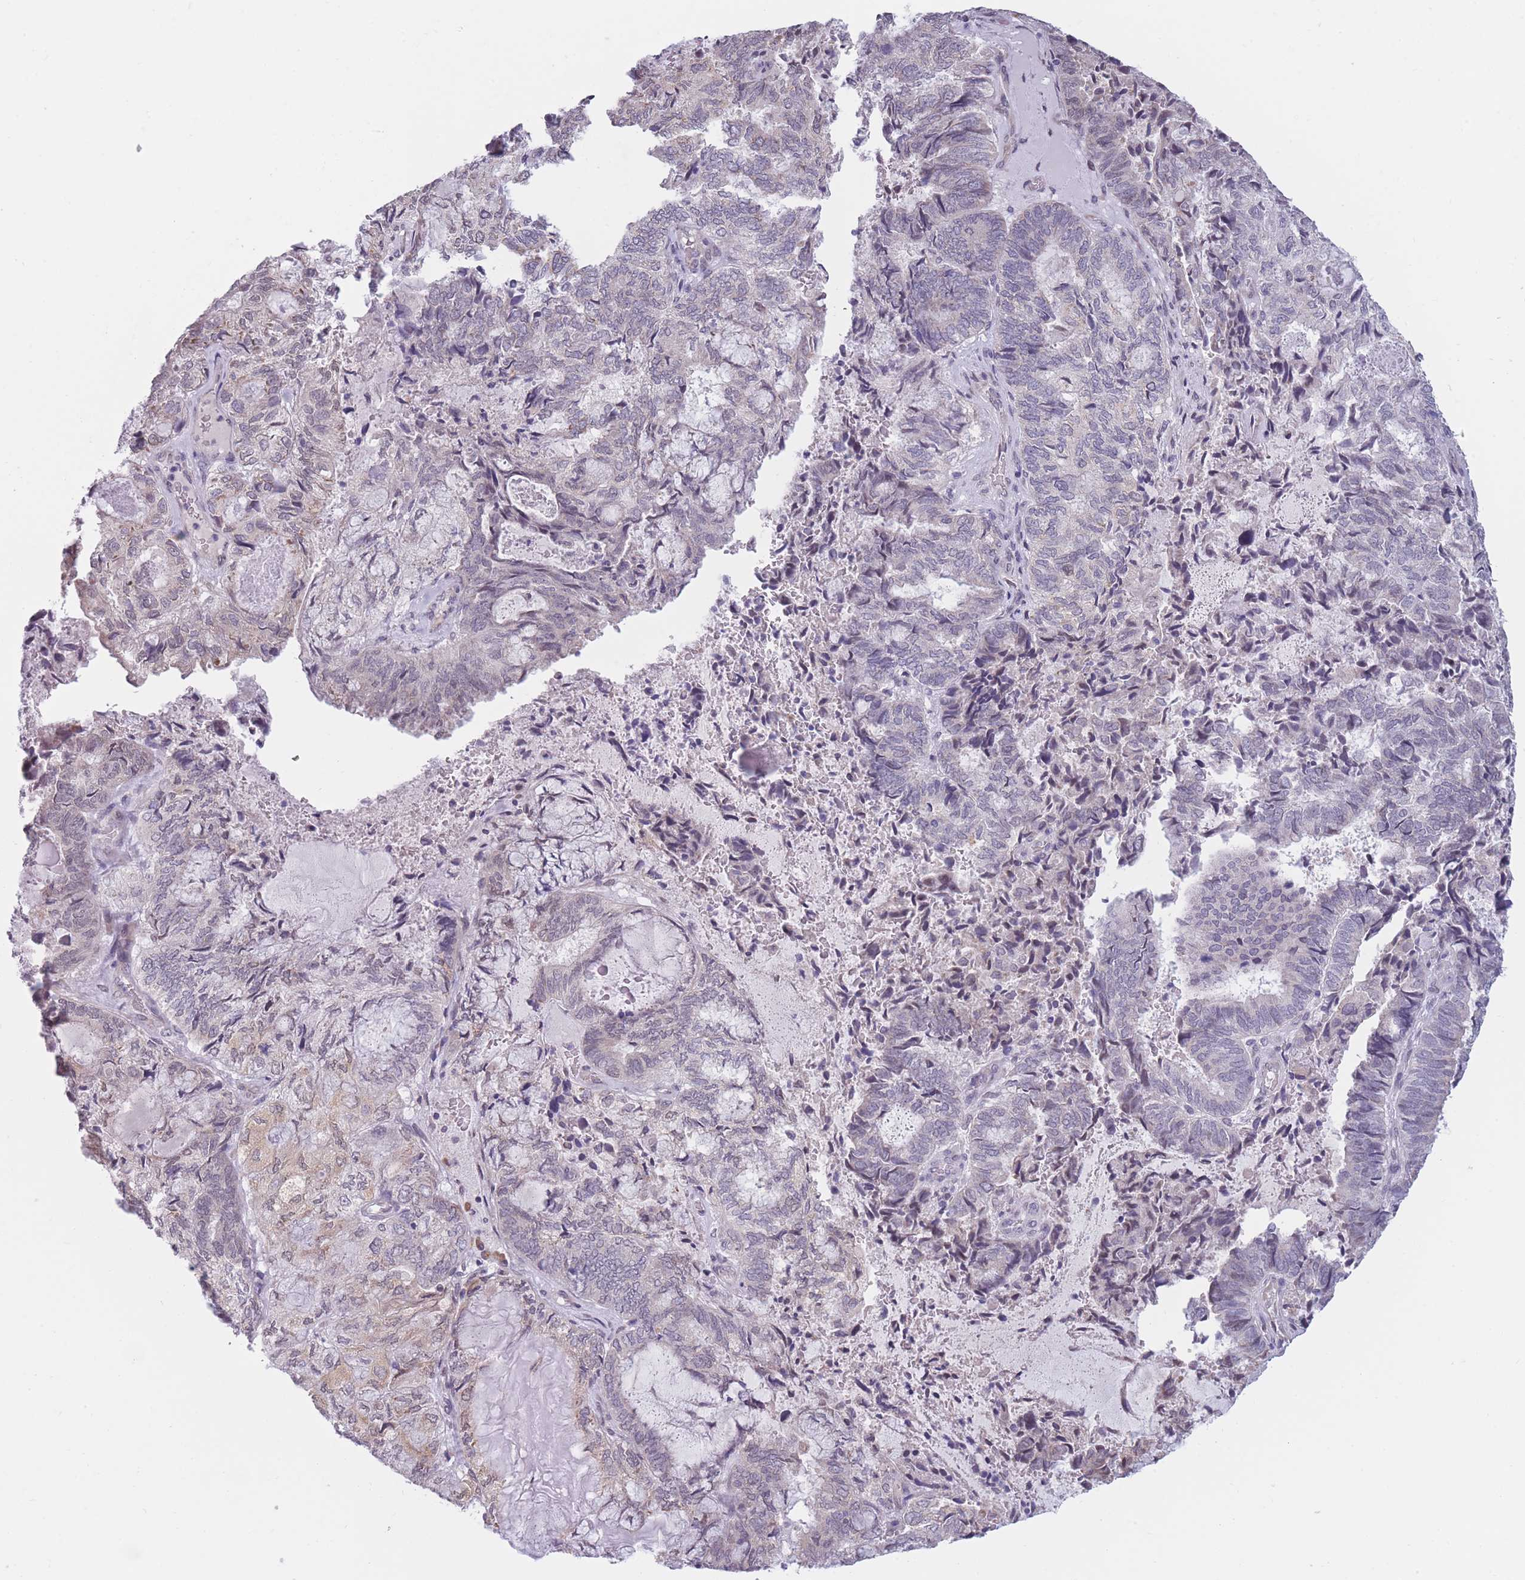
{"staining": {"intensity": "negative", "quantity": "none", "location": "none"}, "tissue": "endometrial cancer", "cell_type": "Tumor cells", "image_type": "cancer", "snomed": [{"axis": "morphology", "description": "Adenocarcinoma, NOS"}, {"axis": "topography", "description": "Endometrium"}], "caption": "Tumor cells show no significant staining in adenocarcinoma (endometrial). Brightfield microscopy of IHC stained with DAB (3,3'-diaminobenzidine) (brown) and hematoxylin (blue), captured at high magnification.", "gene": "COL27A1", "patient": {"sex": "female", "age": 80}}